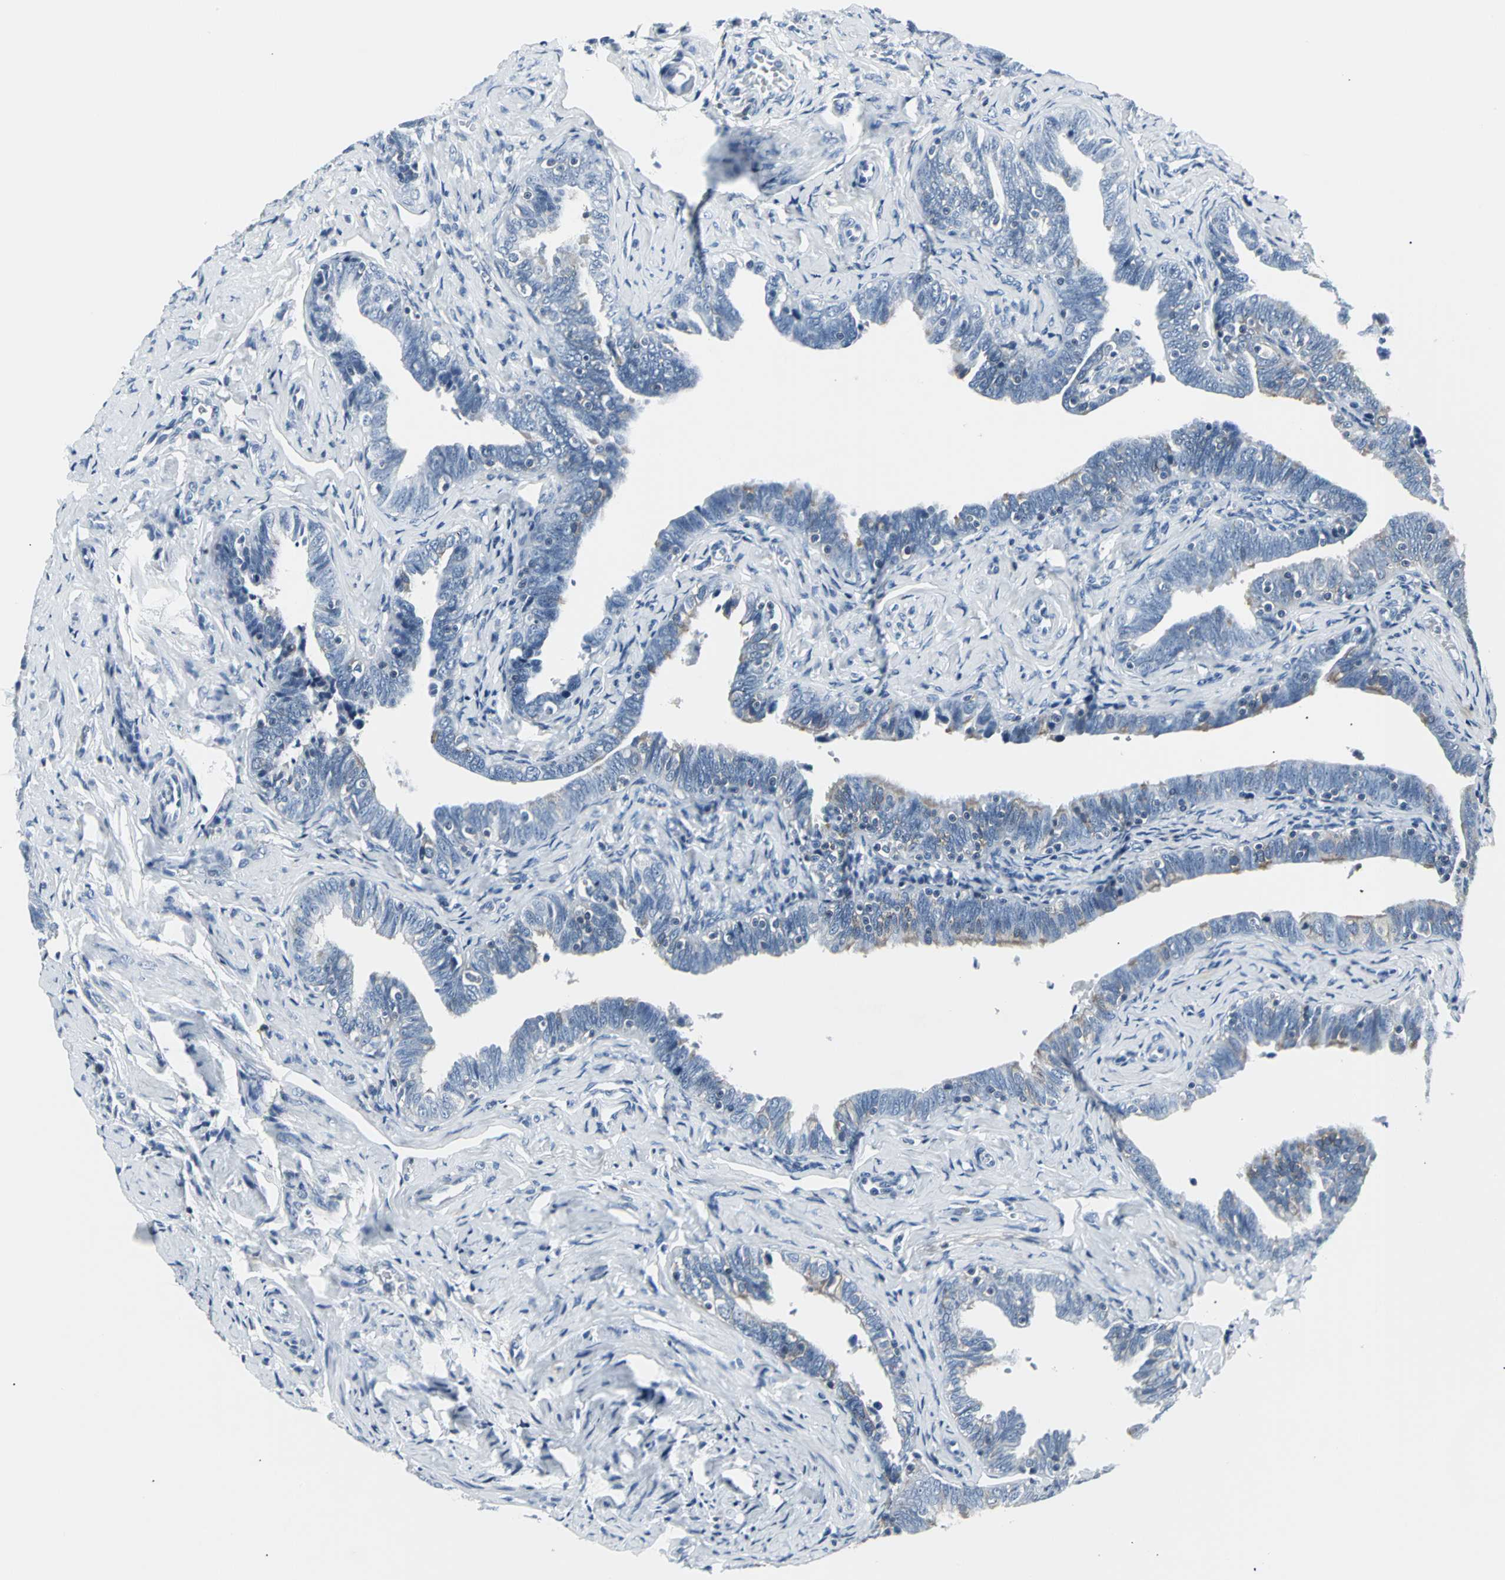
{"staining": {"intensity": "weak", "quantity": "<25%", "location": "cytoplasmic/membranous"}, "tissue": "fallopian tube", "cell_type": "Glandular cells", "image_type": "normal", "snomed": [{"axis": "morphology", "description": "Normal tissue, NOS"}, {"axis": "topography", "description": "Fallopian tube"}, {"axis": "topography", "description": "Ovary"}], "caption": "Immunohistochemistry (IHC) of benign human fallopian tube displays no positivity in glandular cells.", "gene": "IQGAP2", "patient": {"sex": "female", "age": 69}}